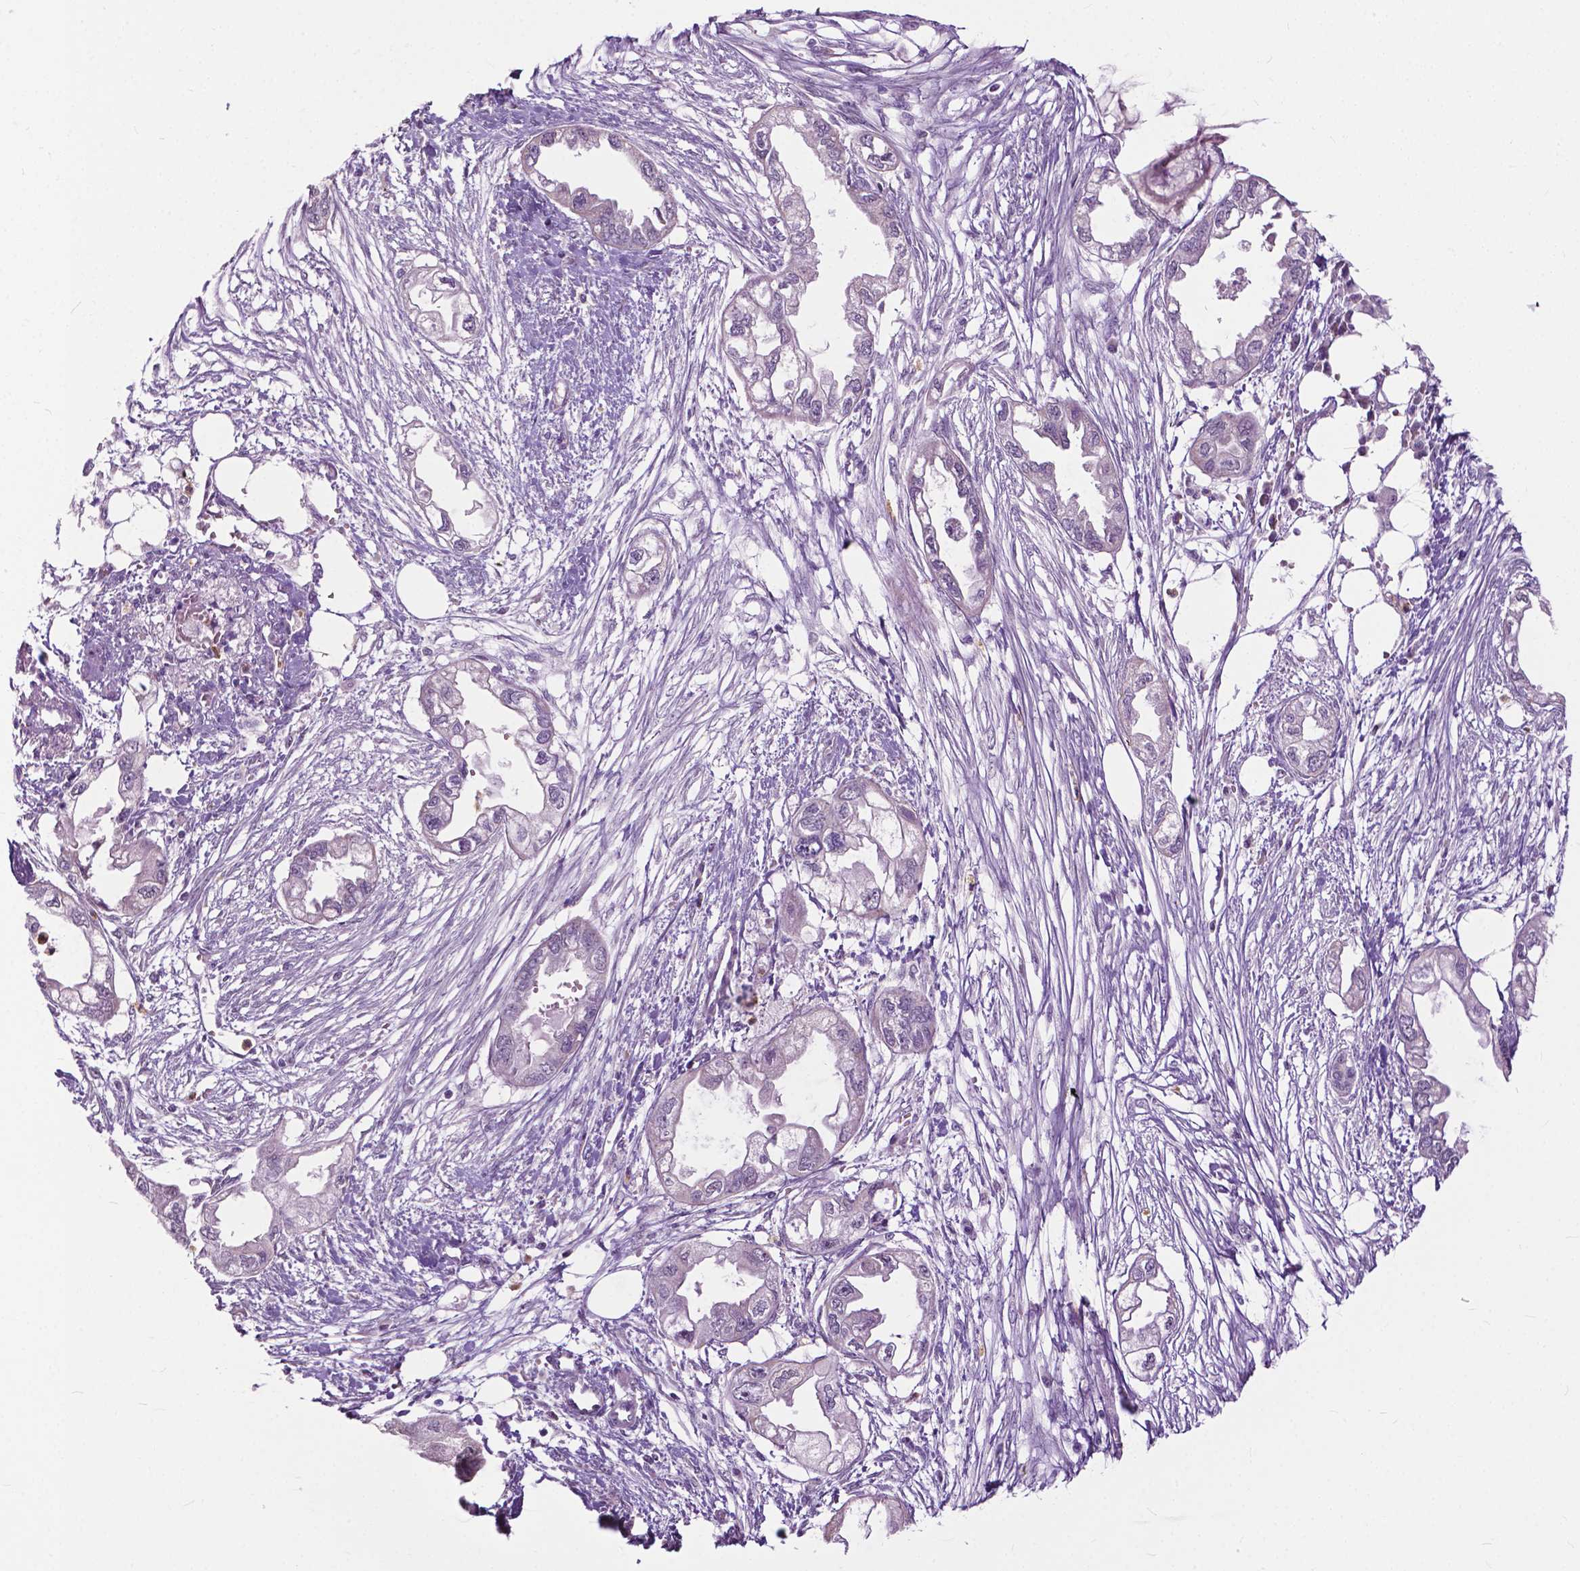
{"staining": {"intensity": "negative", "quantity": "none", "location": "none"}, "tissue": "endometrial cancer", "cell_type": "Tumor cells", "image_type": "cancer", "snomed": [{"axis": "morphology", "description": "Adenocarcinoma, NOS"}, {"axis": "morphology", "description": "Adenocarcinoma, metastatic, NOS"}, {"axis": "topography", "description": "Adipose tissue"}, {"axis": "topography", "description": "Endometrium"}], "caption": "The histopathology image reveals no significant staining in tumor cells of endometrial cancer. Brightfield microscopy of immunohistochemistry stained with DAB (brown) and hematoxylin (blue), captured at high magnification.", "gene": "TTC9B", "patient": {"sex": "female", "age": 67}}